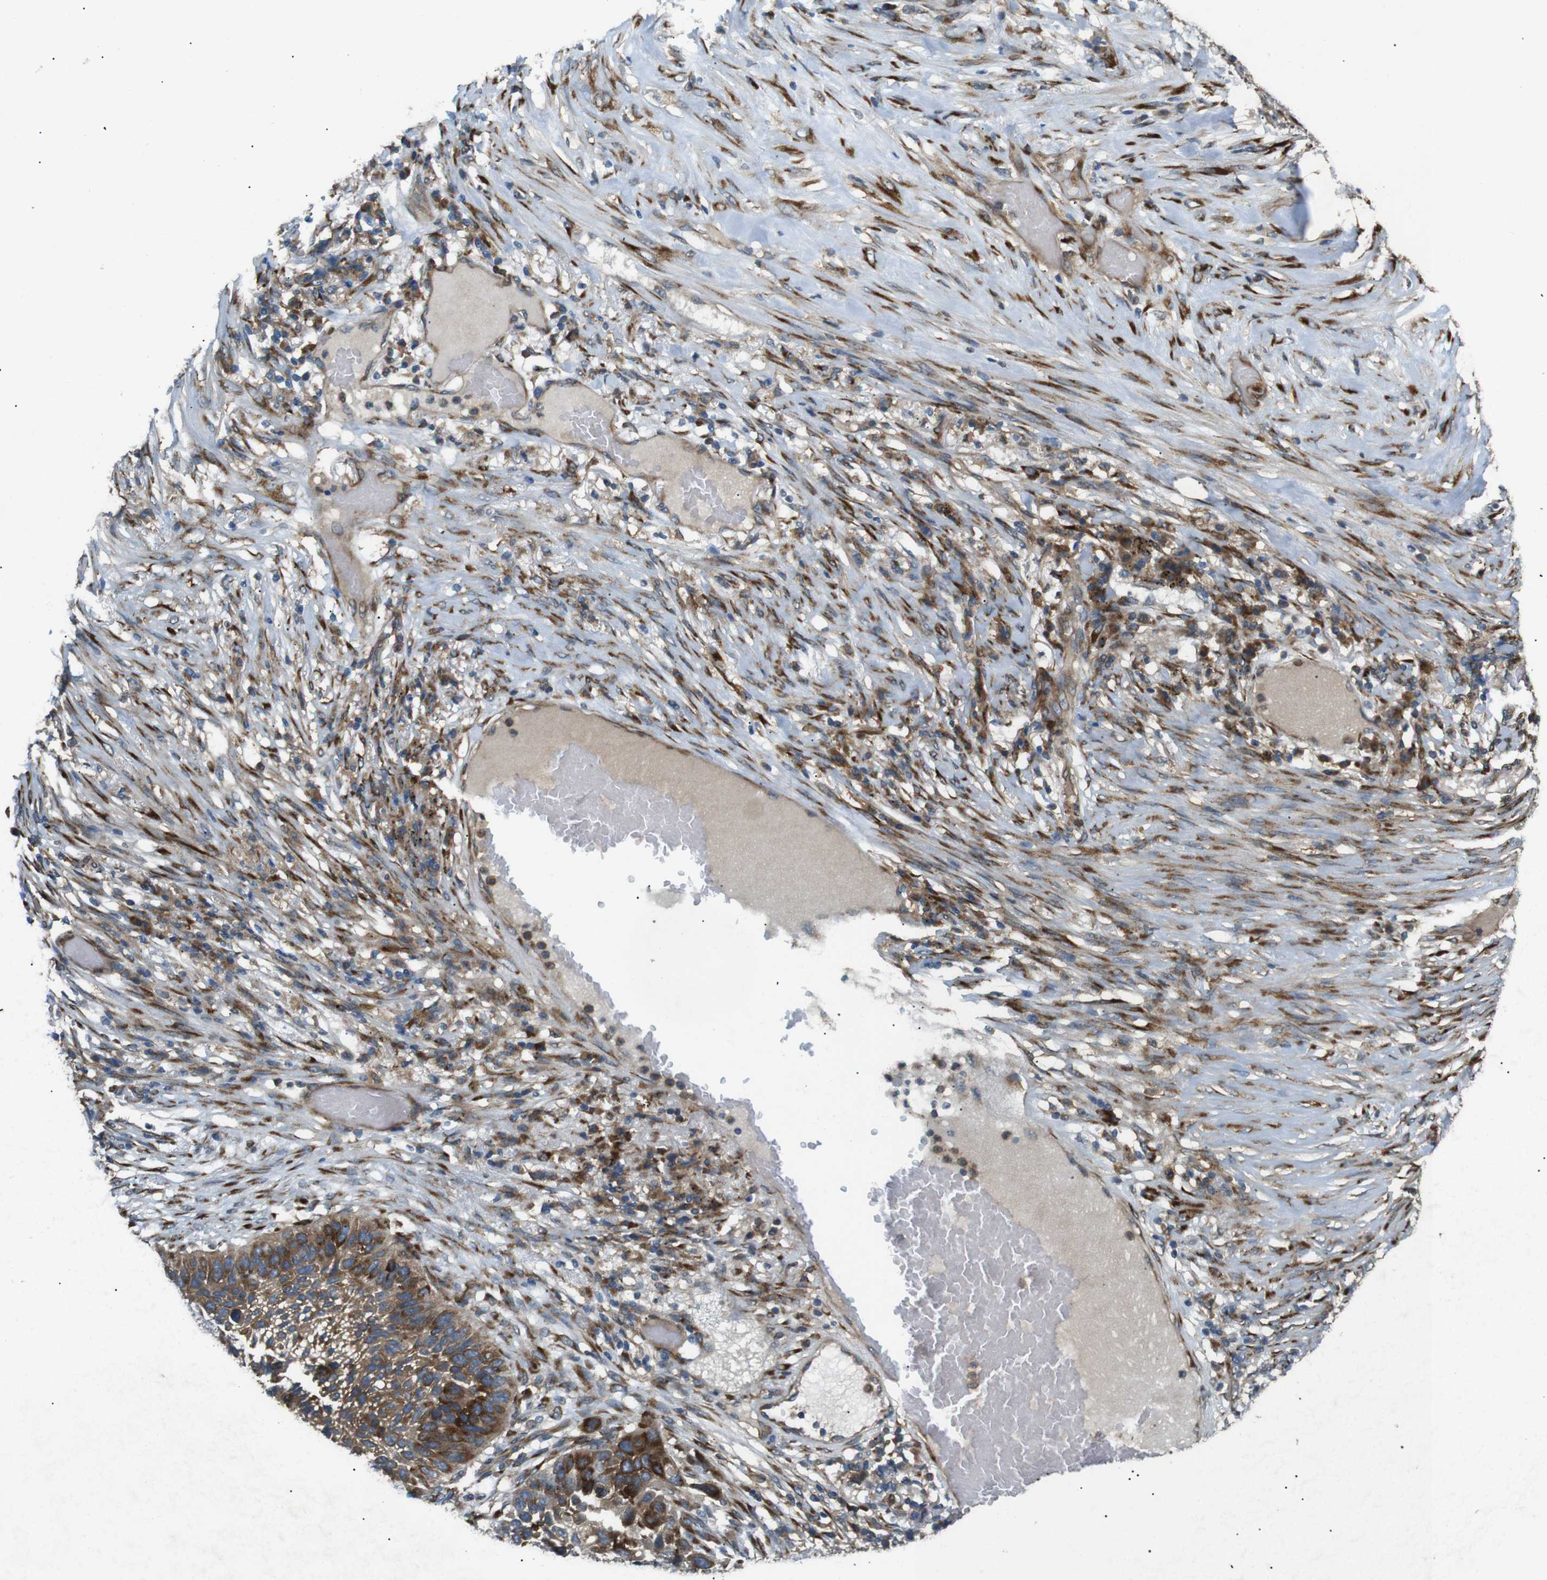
{"staining": {"intensity": "moderate", "quantity": ">75%", "location": "cytoplasmic/membranous"}, "tissue": "lung cancer", "cell_type": "Tumor cells", "image_type": "cancer", "snomed": [{"axis": "morphology", "description": "Squamous cell carcinoma, NOS"}, {"axis": "topography", "description": "Lung"}], "caption": "Lung cancer (squamous cell carcinoma) stained with immunohistochemistry (IHC) demonstrates moderate cytoplasmic/membranous positivity in about >75% of tumor cells.", "gene": "ARHGAP24", "patient": {"sex": "male", "age": 57}}